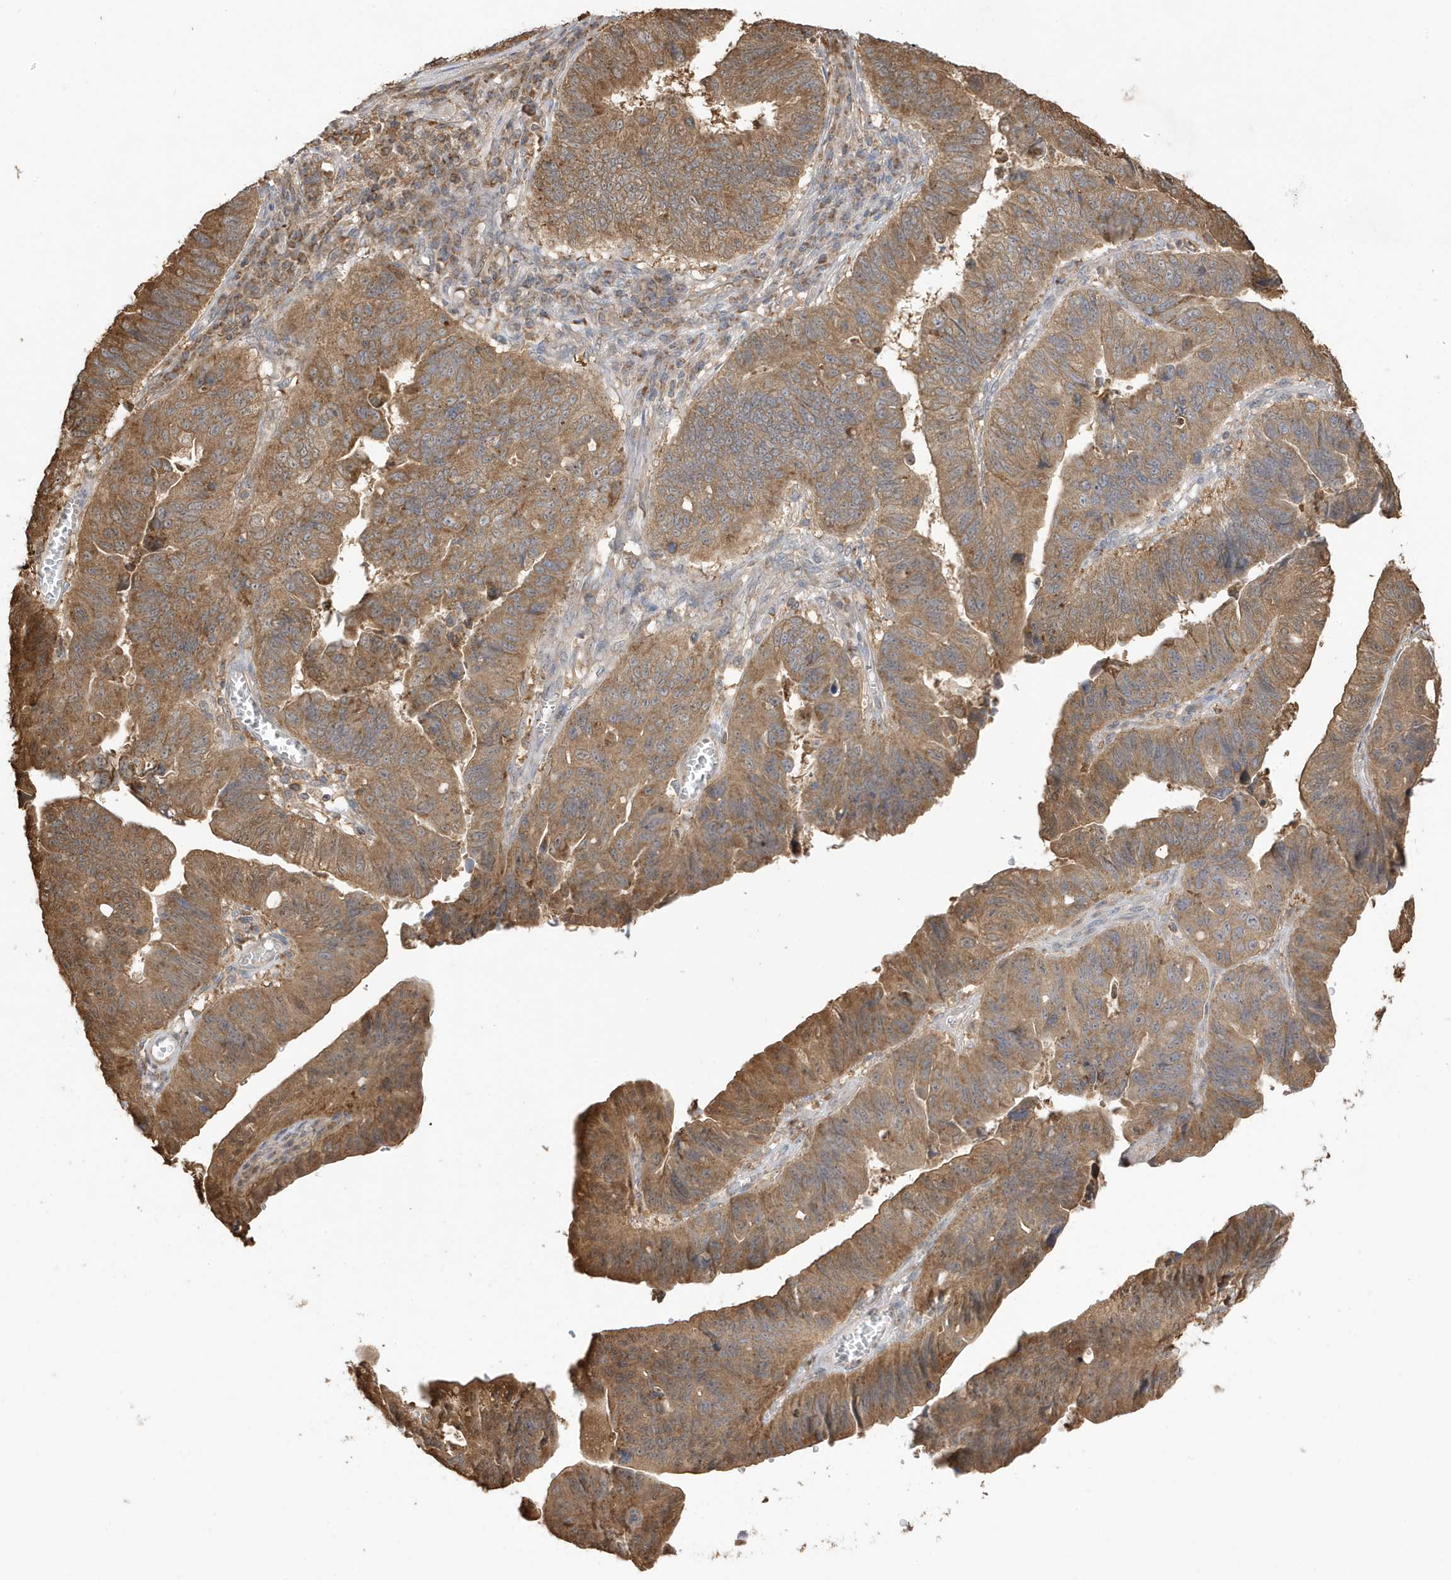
{"staining": {"intensity": "moderate", "quantity": ">75%", "location": "cytoplasmic/membranous"}, "tissue": "stomach cancer", "cell_type": "Tumor cells", "image_type": "cancer", "snomed": [{"axis": "morphology", "description": "Adenocarcinoma, NOS"}, {"axis": "topography", "description": "Stomach"}], "caption": "This image shows immunohistochemistry staining of human stomach cancer (adenocarcinoma), with medium moderate cytoplasmic/membranous staining in approximately >75% of tumor cells.", "gene": "AZI2", "patient": {"sex": "male", "age": 59}}